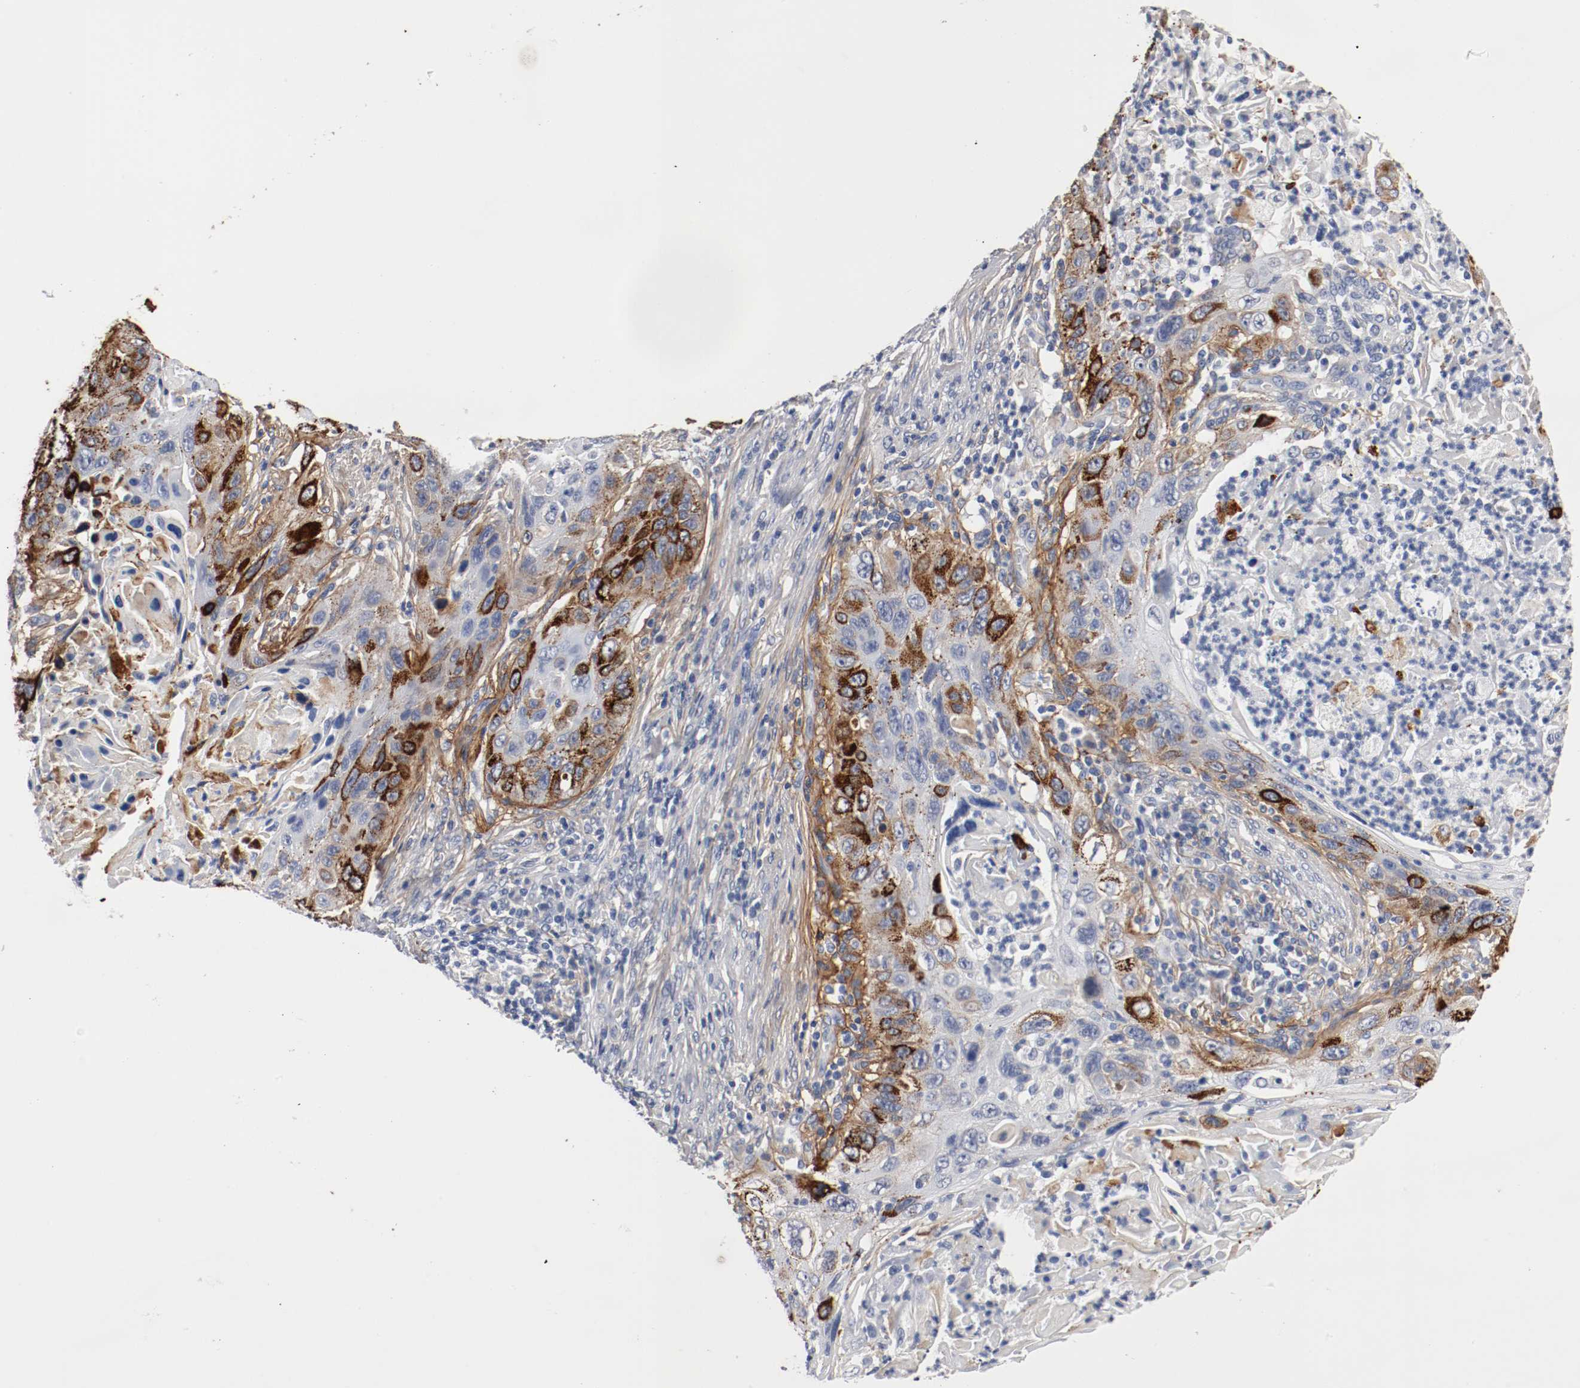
{"staining": {"intensity": "strong", "quantity": "25%-75%", "location": "cytoplasmic/membranous"}, "tissue": "lung cancer", "cell_type": "Tumor cells", "image_type": "cancer", "snomed": [{"axis": "morphology", "description": "Squamous cell carcinoma, NOS"}, {"axis": "topography", "description": "Lung"}], "caption": "This is an image of IHC staining of lung cancer, which shows strong staining in the cytoplasmic/membranous of tumor cells.", "gene": "TNC", "patient": {"sex": "female", "age": 67}}